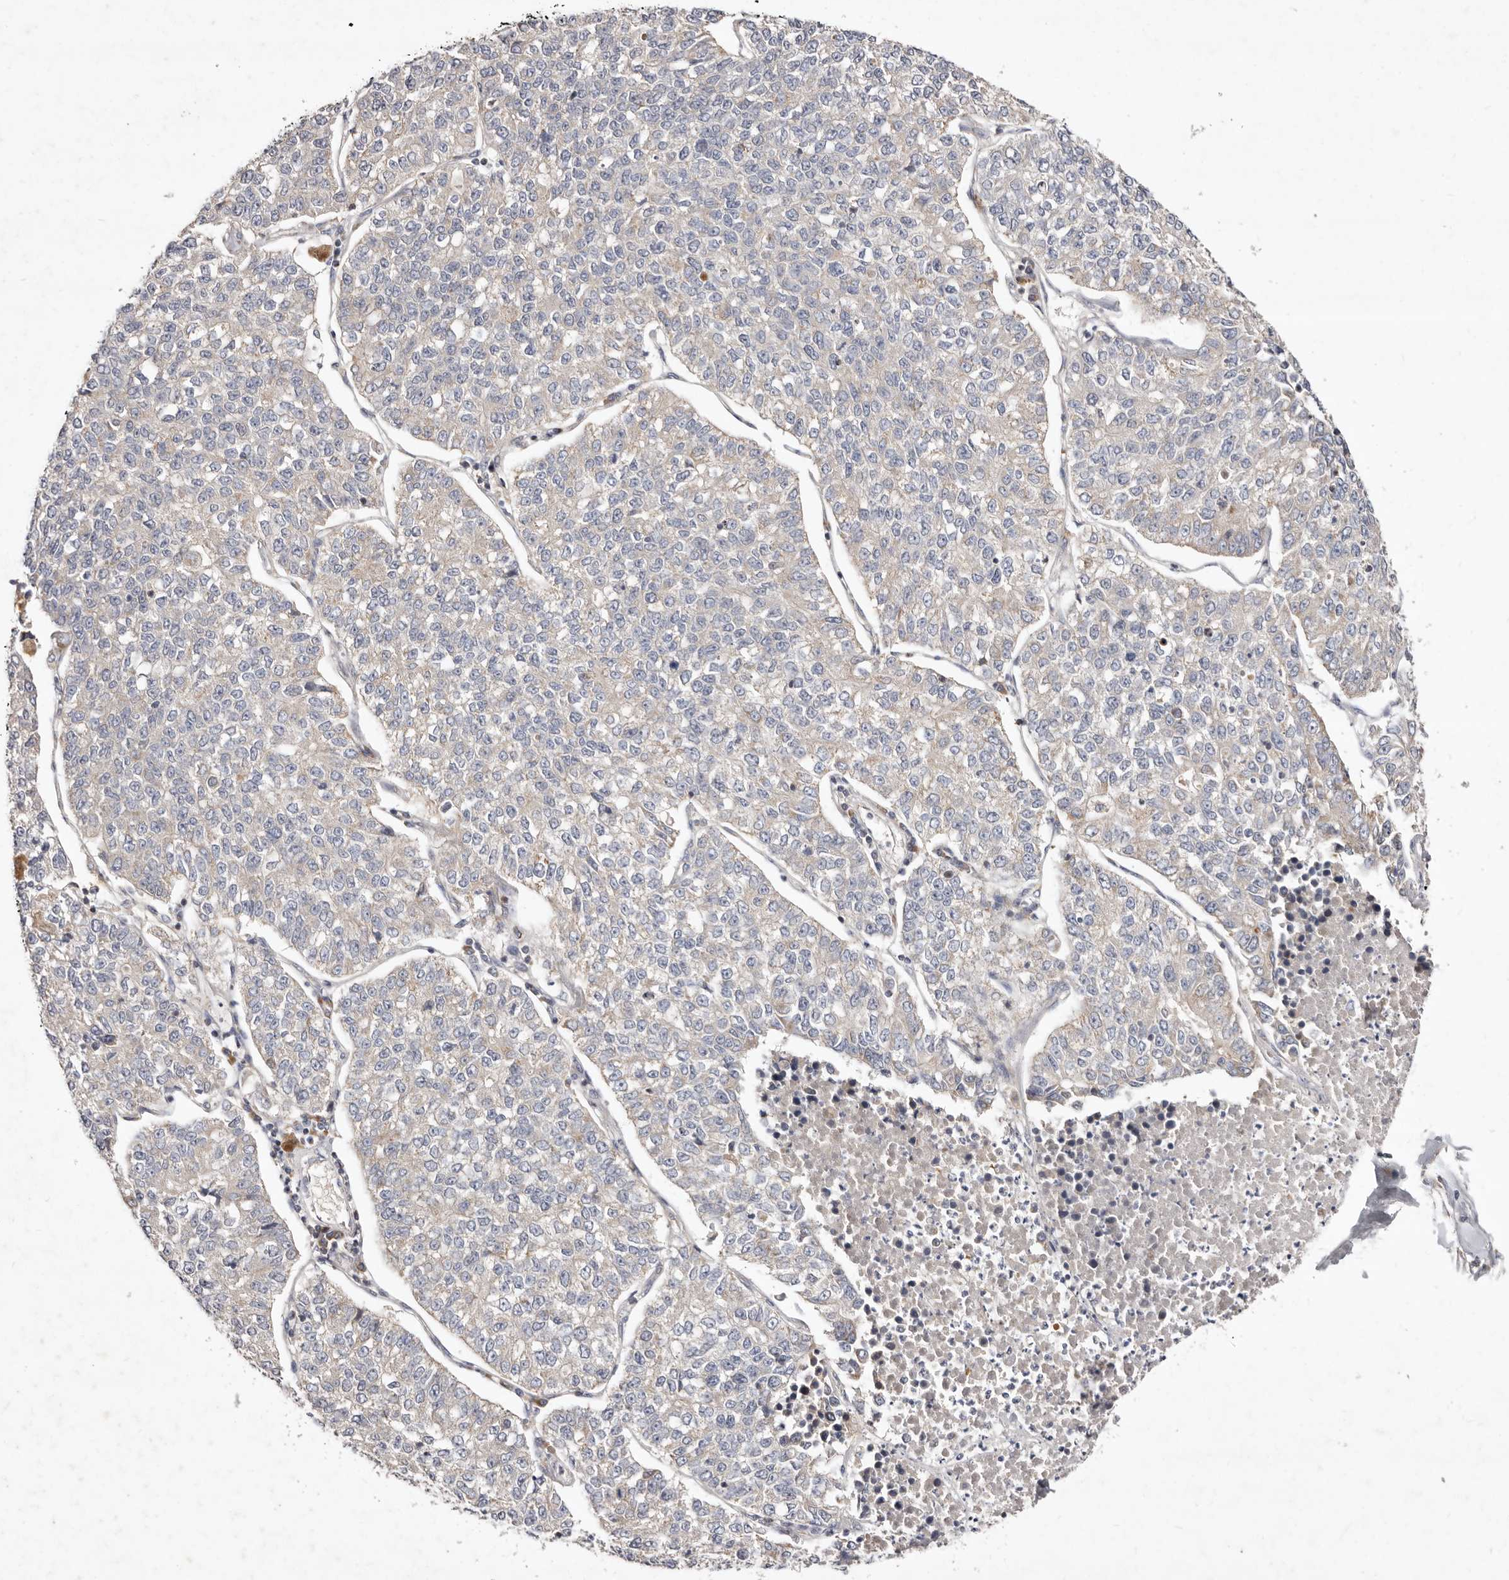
{"staining": {"intensity": "negative", "quantity": "none", "location": "none"}, "tissue": "lung cancer", "cell_type": "Tumor cells", "image_type": "cancer", "snomed": [{"axis": "morphology", "description": "Adenocarcinoma, NOS"}, {"axis": "topography", "description": "Lung"}], "caption": "This is an IHC photomicrograph of lung adenocarcinoma. There is no expression in tumor cells.", "gene": "SLC25A20", "patient": {"sex": "male", "age": 49}}